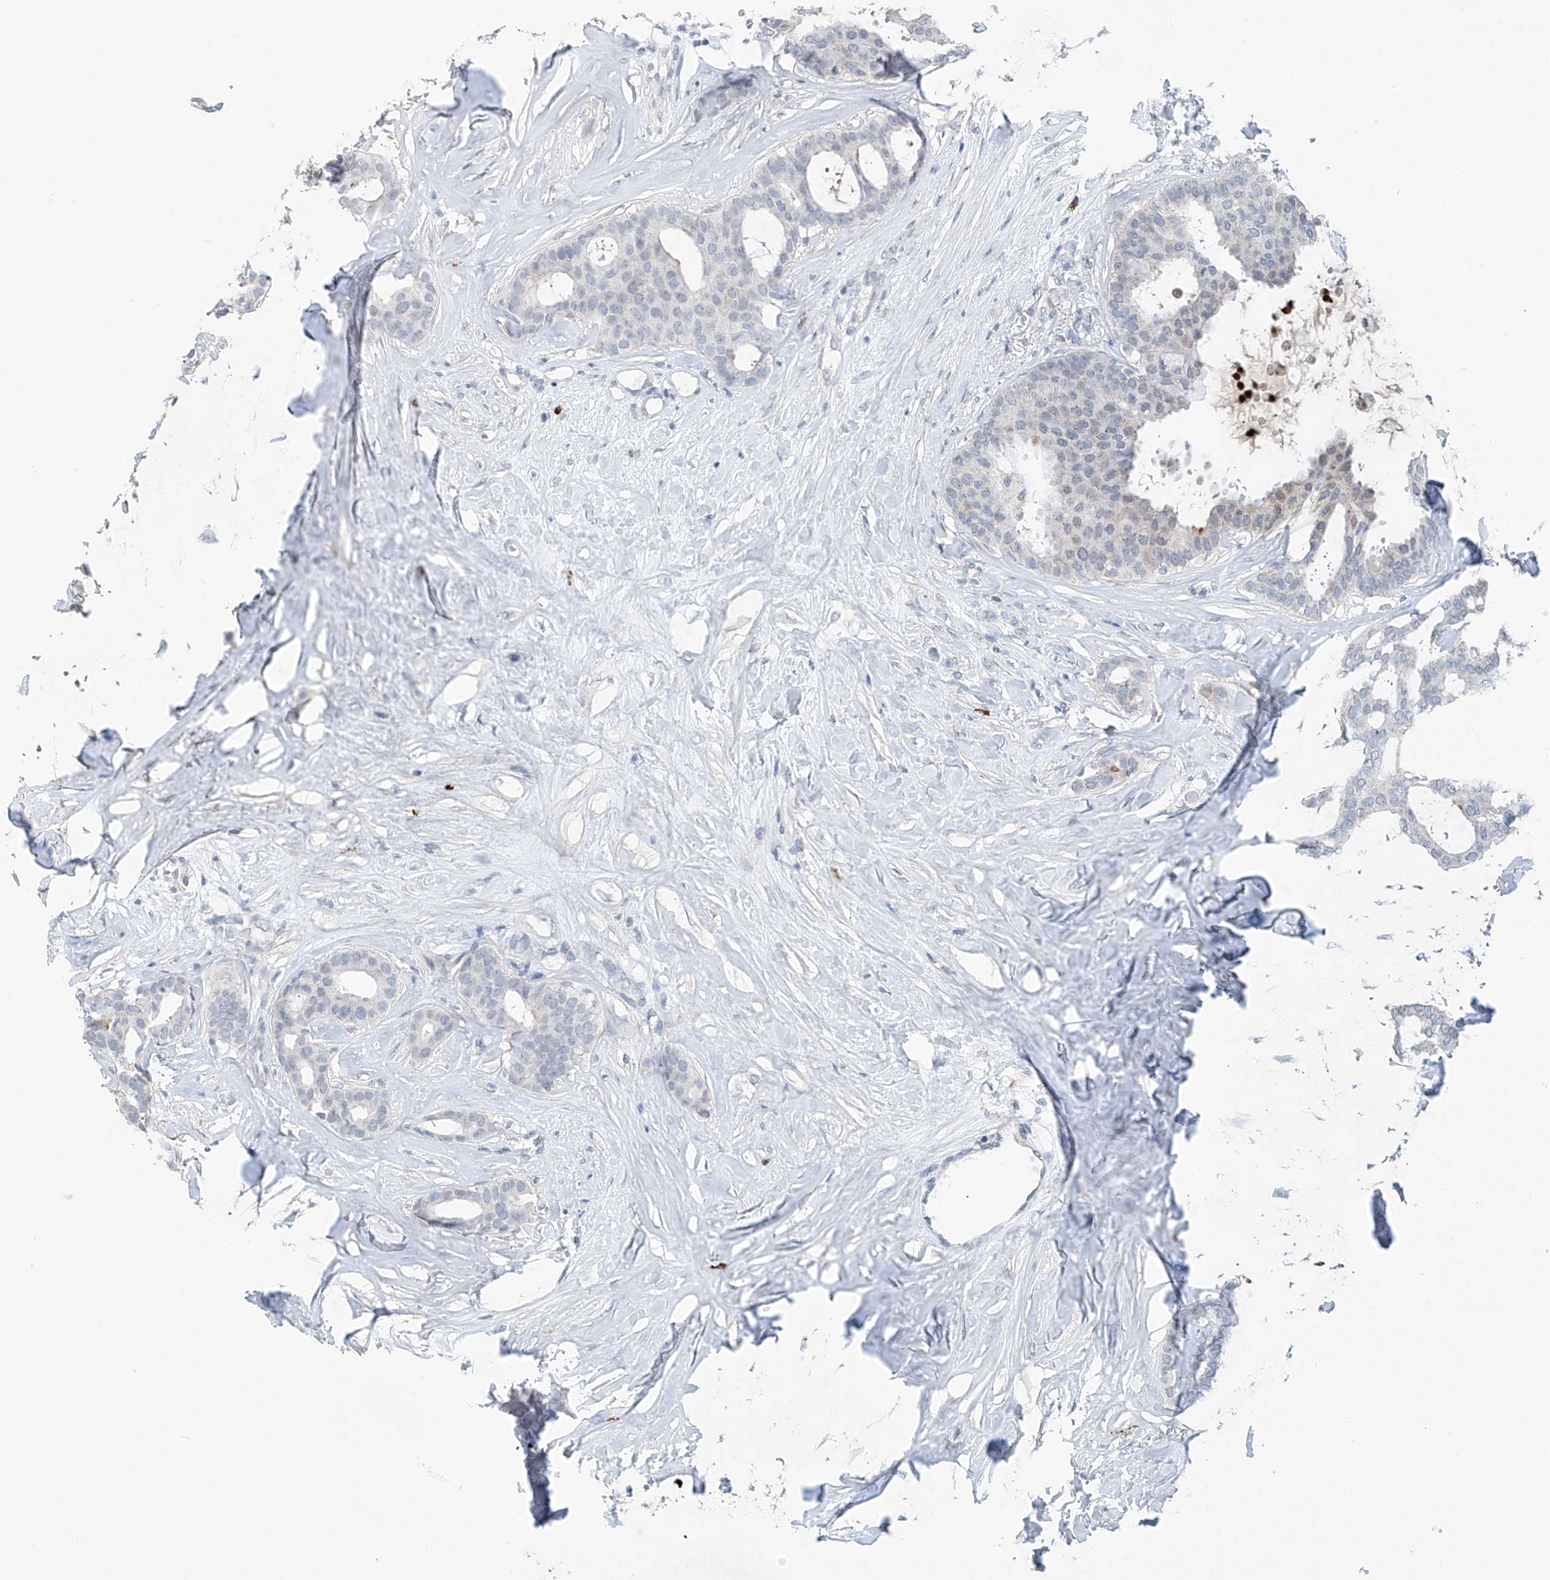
{"staining": {"intensity": "negative", "quantity": "none", "location": "none"}, "tissue": "breast cancer", "cell_type": "Tumor cells", "image_type": "cancer", "snomed": [{"axis": "morphology", "description": "Duct carcinoma"}, {"axis": "topography", "description": "Breast"}], "caption": "Protein analysis of infiltrating ductal carcinoma (breast) reveals no significant staining in tumor cells.", "gene": "KLF15", "patient": {"sex": "female", "age": 75}}